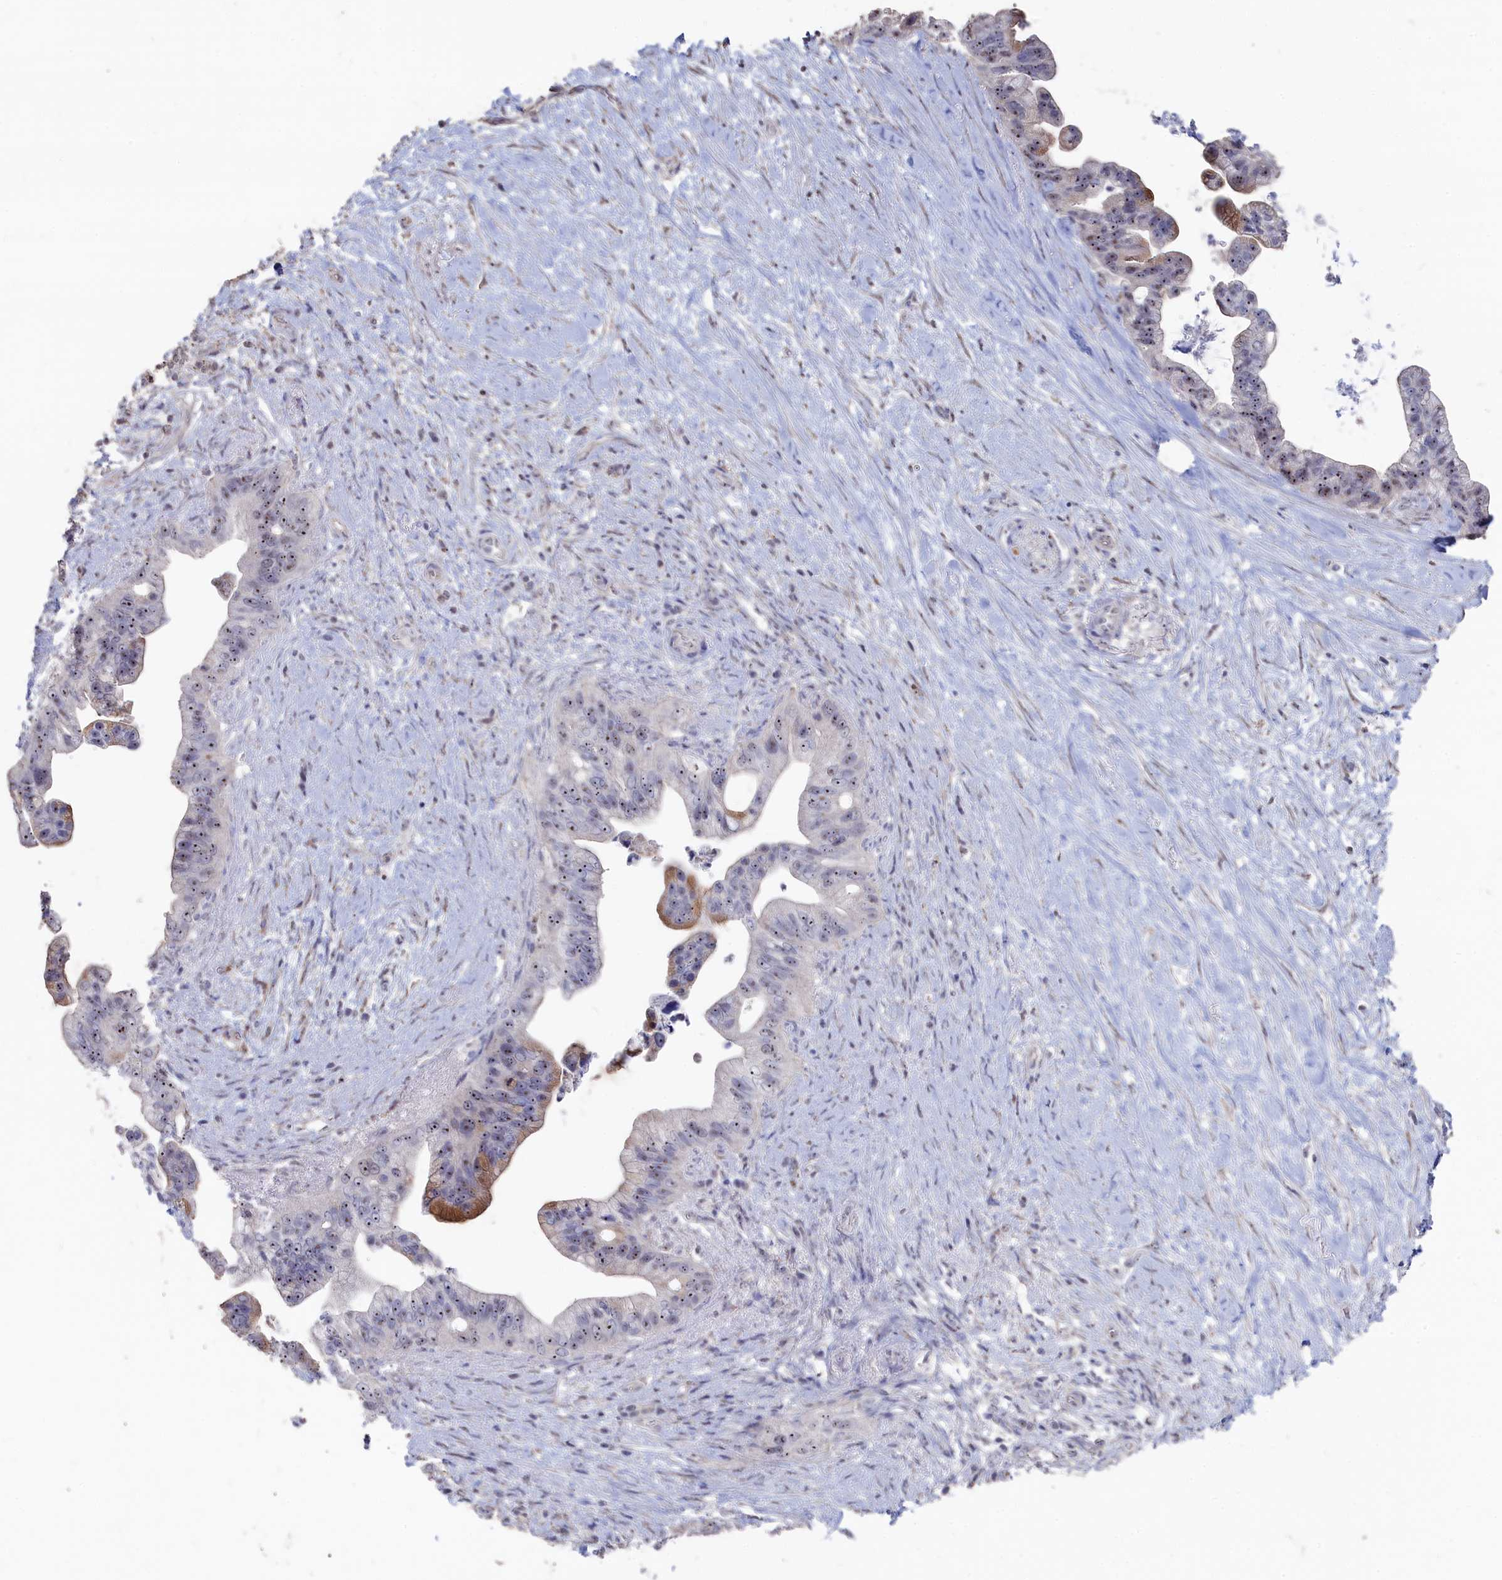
{"staining": {"intensity": "weak", "quantity": ">75%", "location": "cytoplasmic/membranous,nuclear"}, "tissue": "pancreatic cancer", "cell_type": "Tumor cells", "image_type": "cancer", "snomed": [{"axis": "morphology", "description": "Adenocarcinoma, NOS"}, {"axis": "topography", "description": "Pancreas"}], "caption": "Immunohistochemical staining of human pancreatic cancer (adenocarcinoma) reveals weak cytoplasmic/membranous and nuclear protein expression in approximately >75% of tumor cells.", "gene": "SEMG2", "patient": {"sex": "female", "age": 83}}